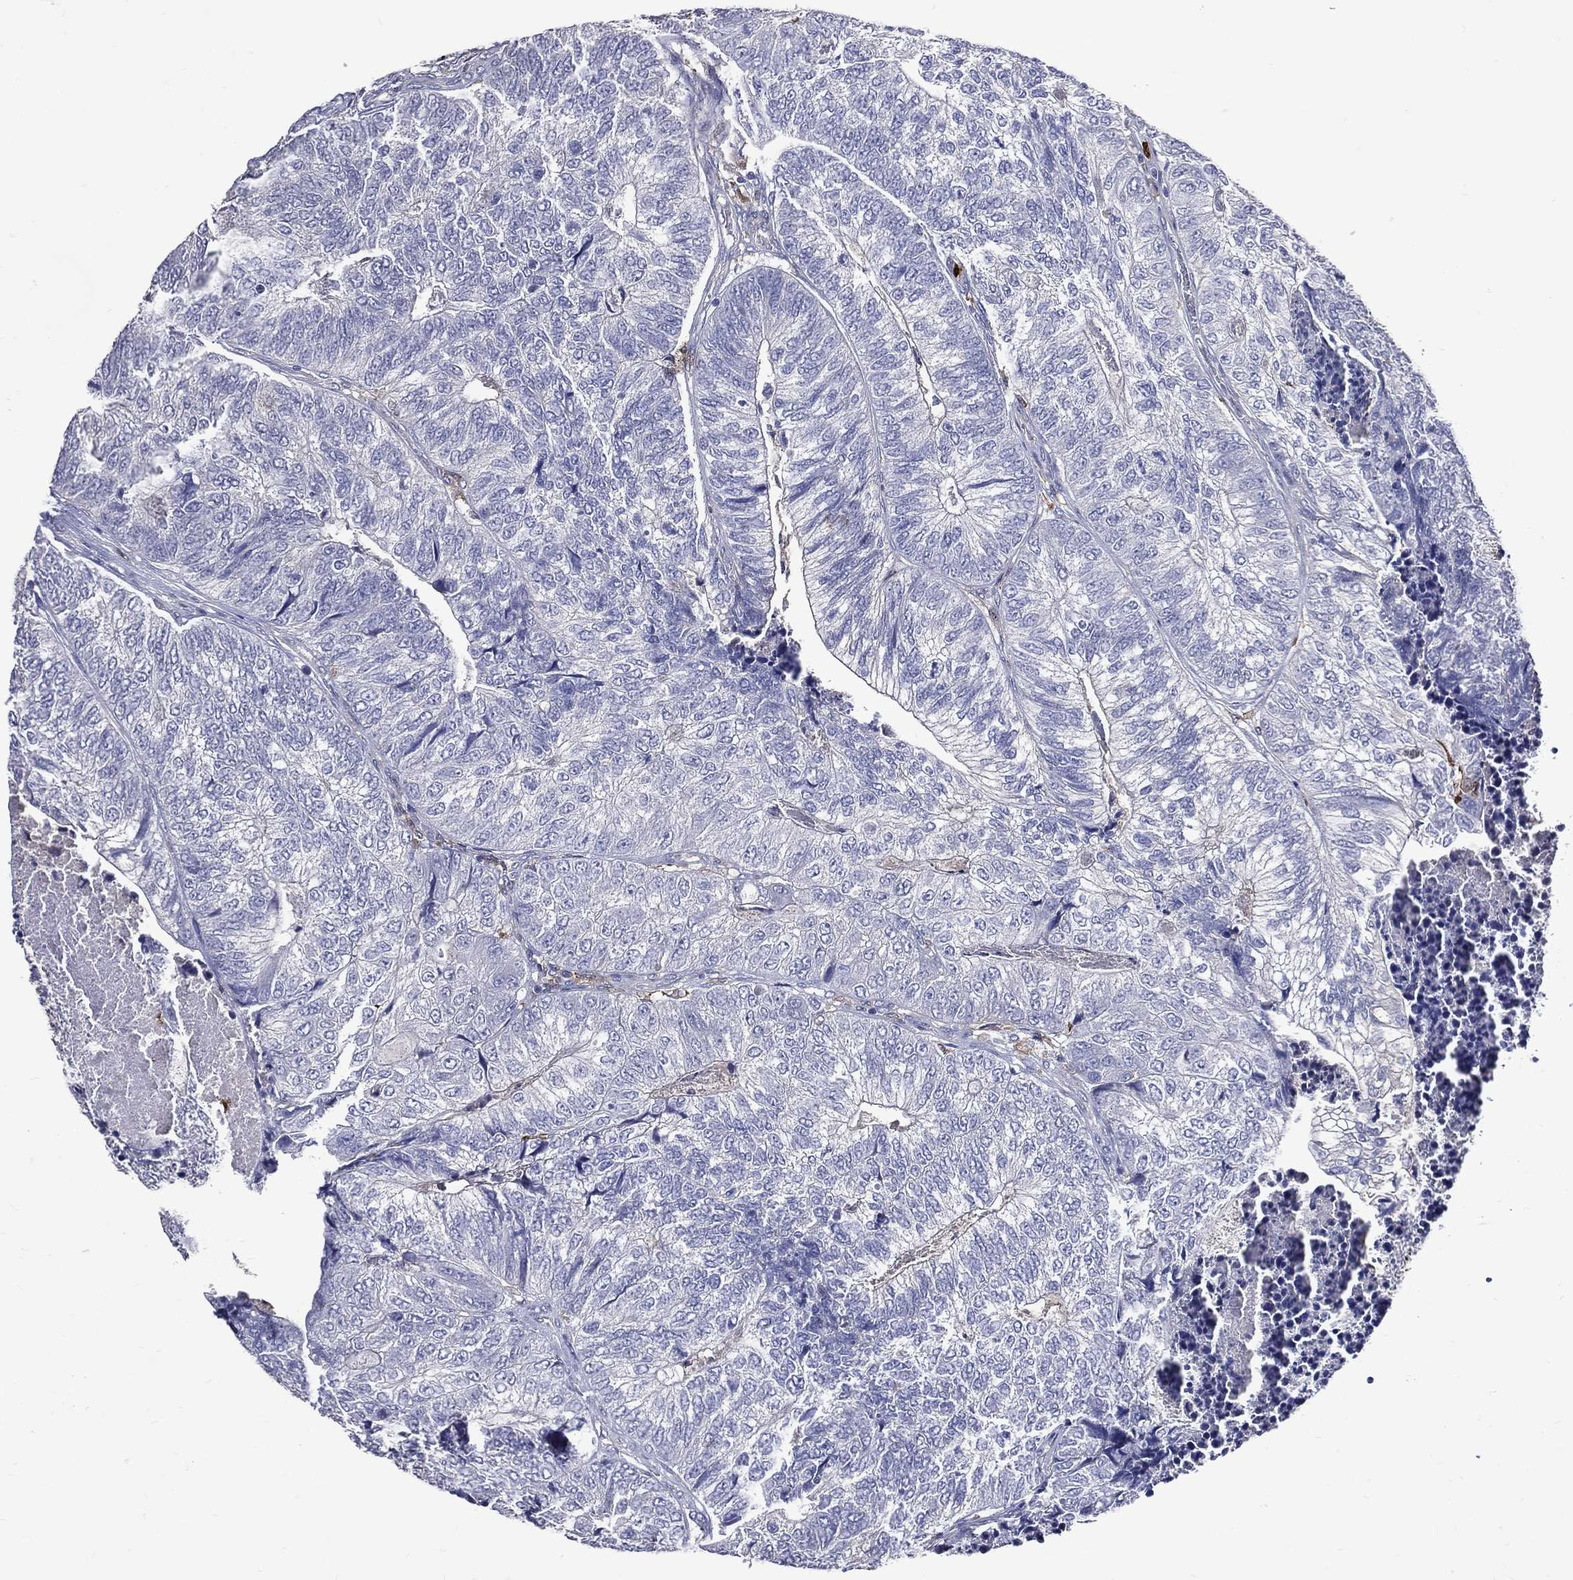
{"staining": {"intensity": "negative", "quantity": "none", "location": "none"}, "tissue": "colorectal cancer", "cell_type": "Tumor cells", "image_type": "cancer", "snomed": [{"axis": "morphology", "description": "Adenocarcinoma, NOS"}, {"axis": "topography", "description": "Colon"}], "caption": "This photomicrograph is of colorectal cancer (adenocarcinoma) stained with IHC to label a protein in brown with the nuclei are counter-stained blue. There is no positivity in tumor cells. (DAB (3,3'-diaminobenzidine) immunohistochemistry with hematoxylin counter stain).", "gene": "GPR171", "patient": {"sex": "female", "age": 67}}